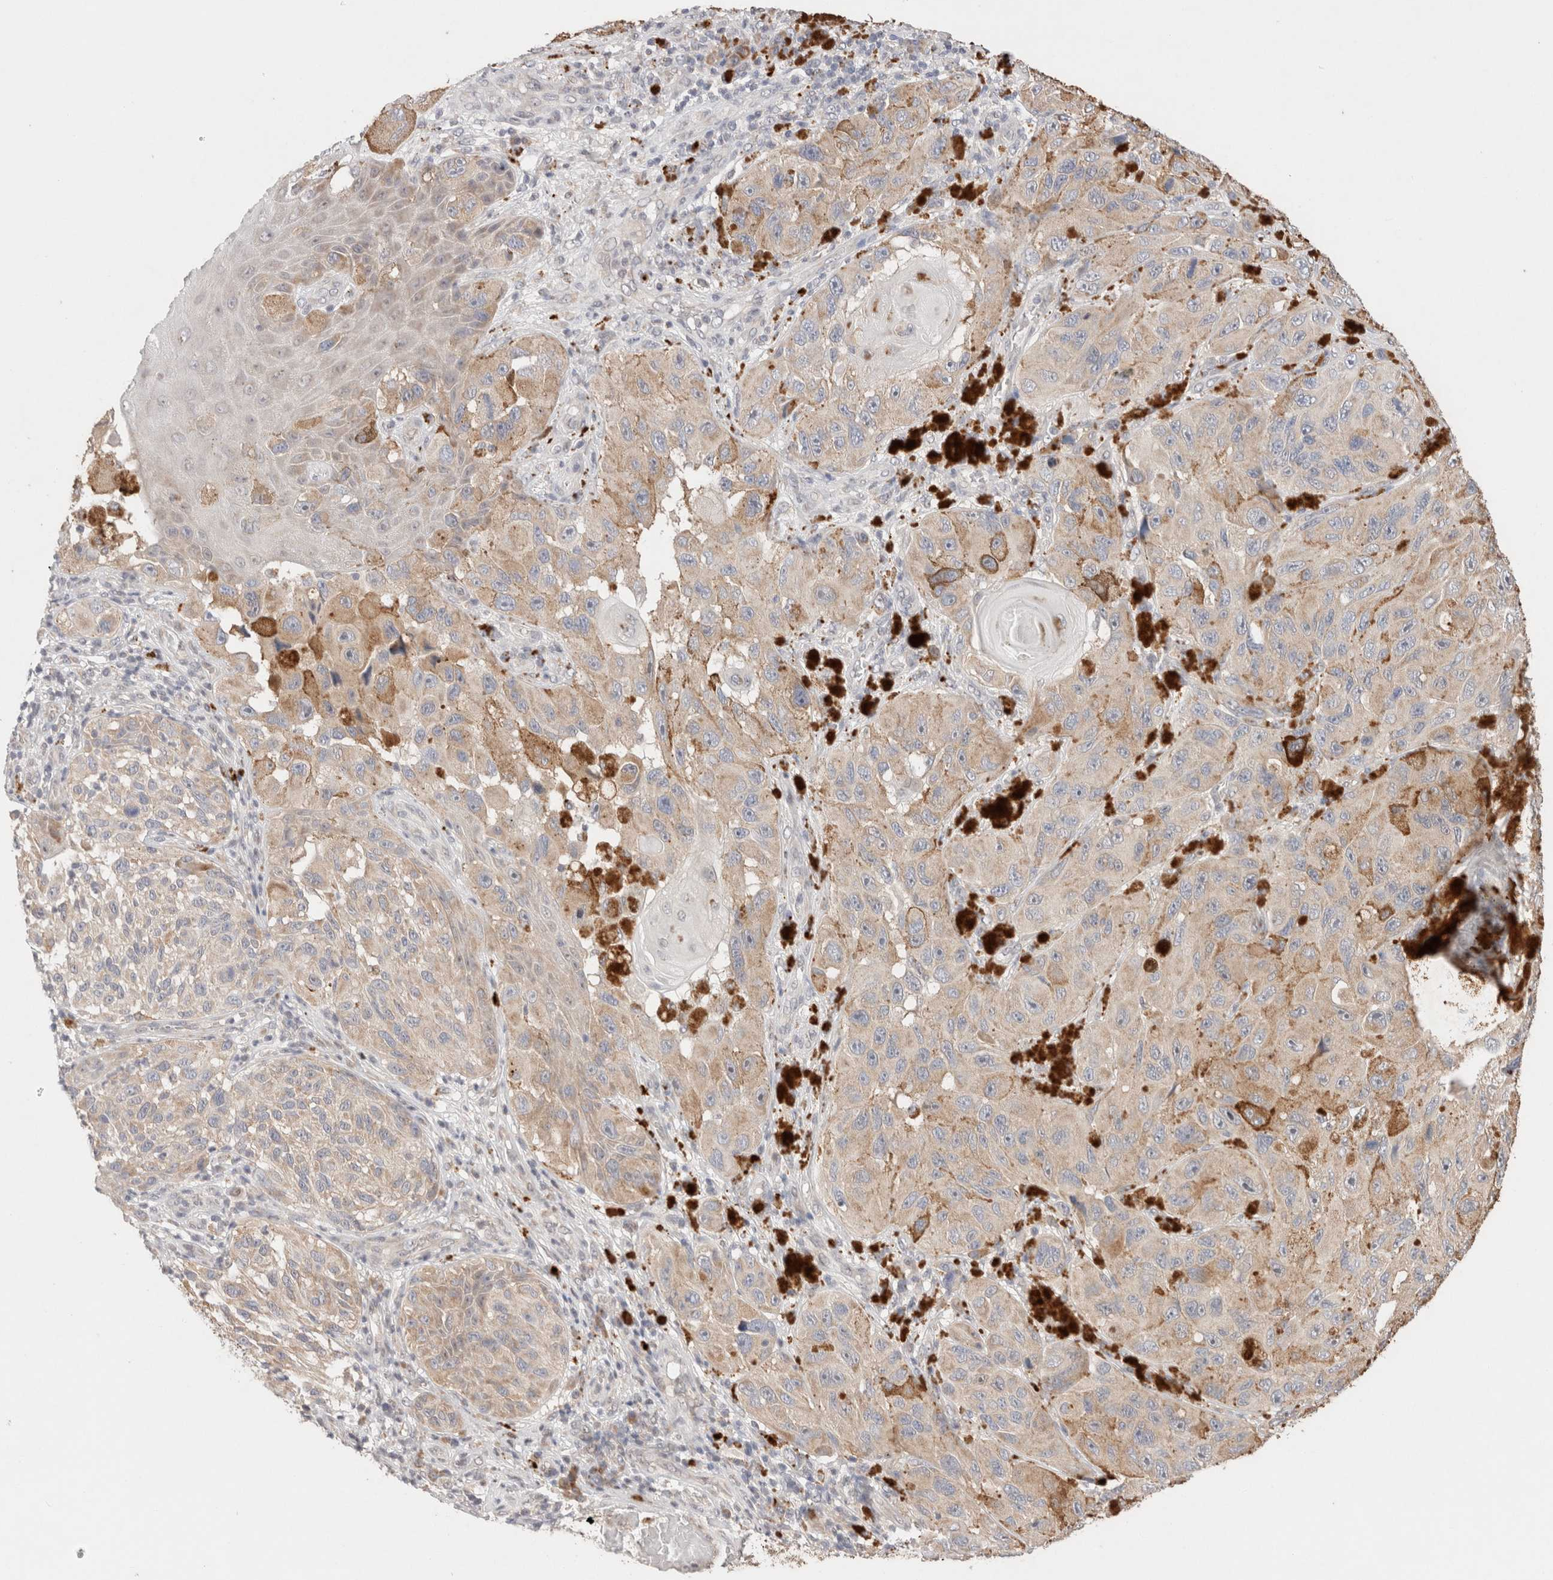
{"staining": {"intensity": "weak", "quantity": ">75%", "location": "cytoplasmic/membranous"}, "tissue": "melanoma", "cell_type": "Tumor cells", "image_type": "cancer", "snomed": [{"axis": "morphology", "description": "Malignant melanoma, NOS"}, {"axis": "topography", "description": "Skin"}], "caption": "There is low levels of weak cytoplasmic/membranous expression in tumor cells of malignant melanoma, as demonstrated by immunohistochemical staining (brown color).", "gene": "ERI3", "patient": {"sex": "female", "age": 73}}